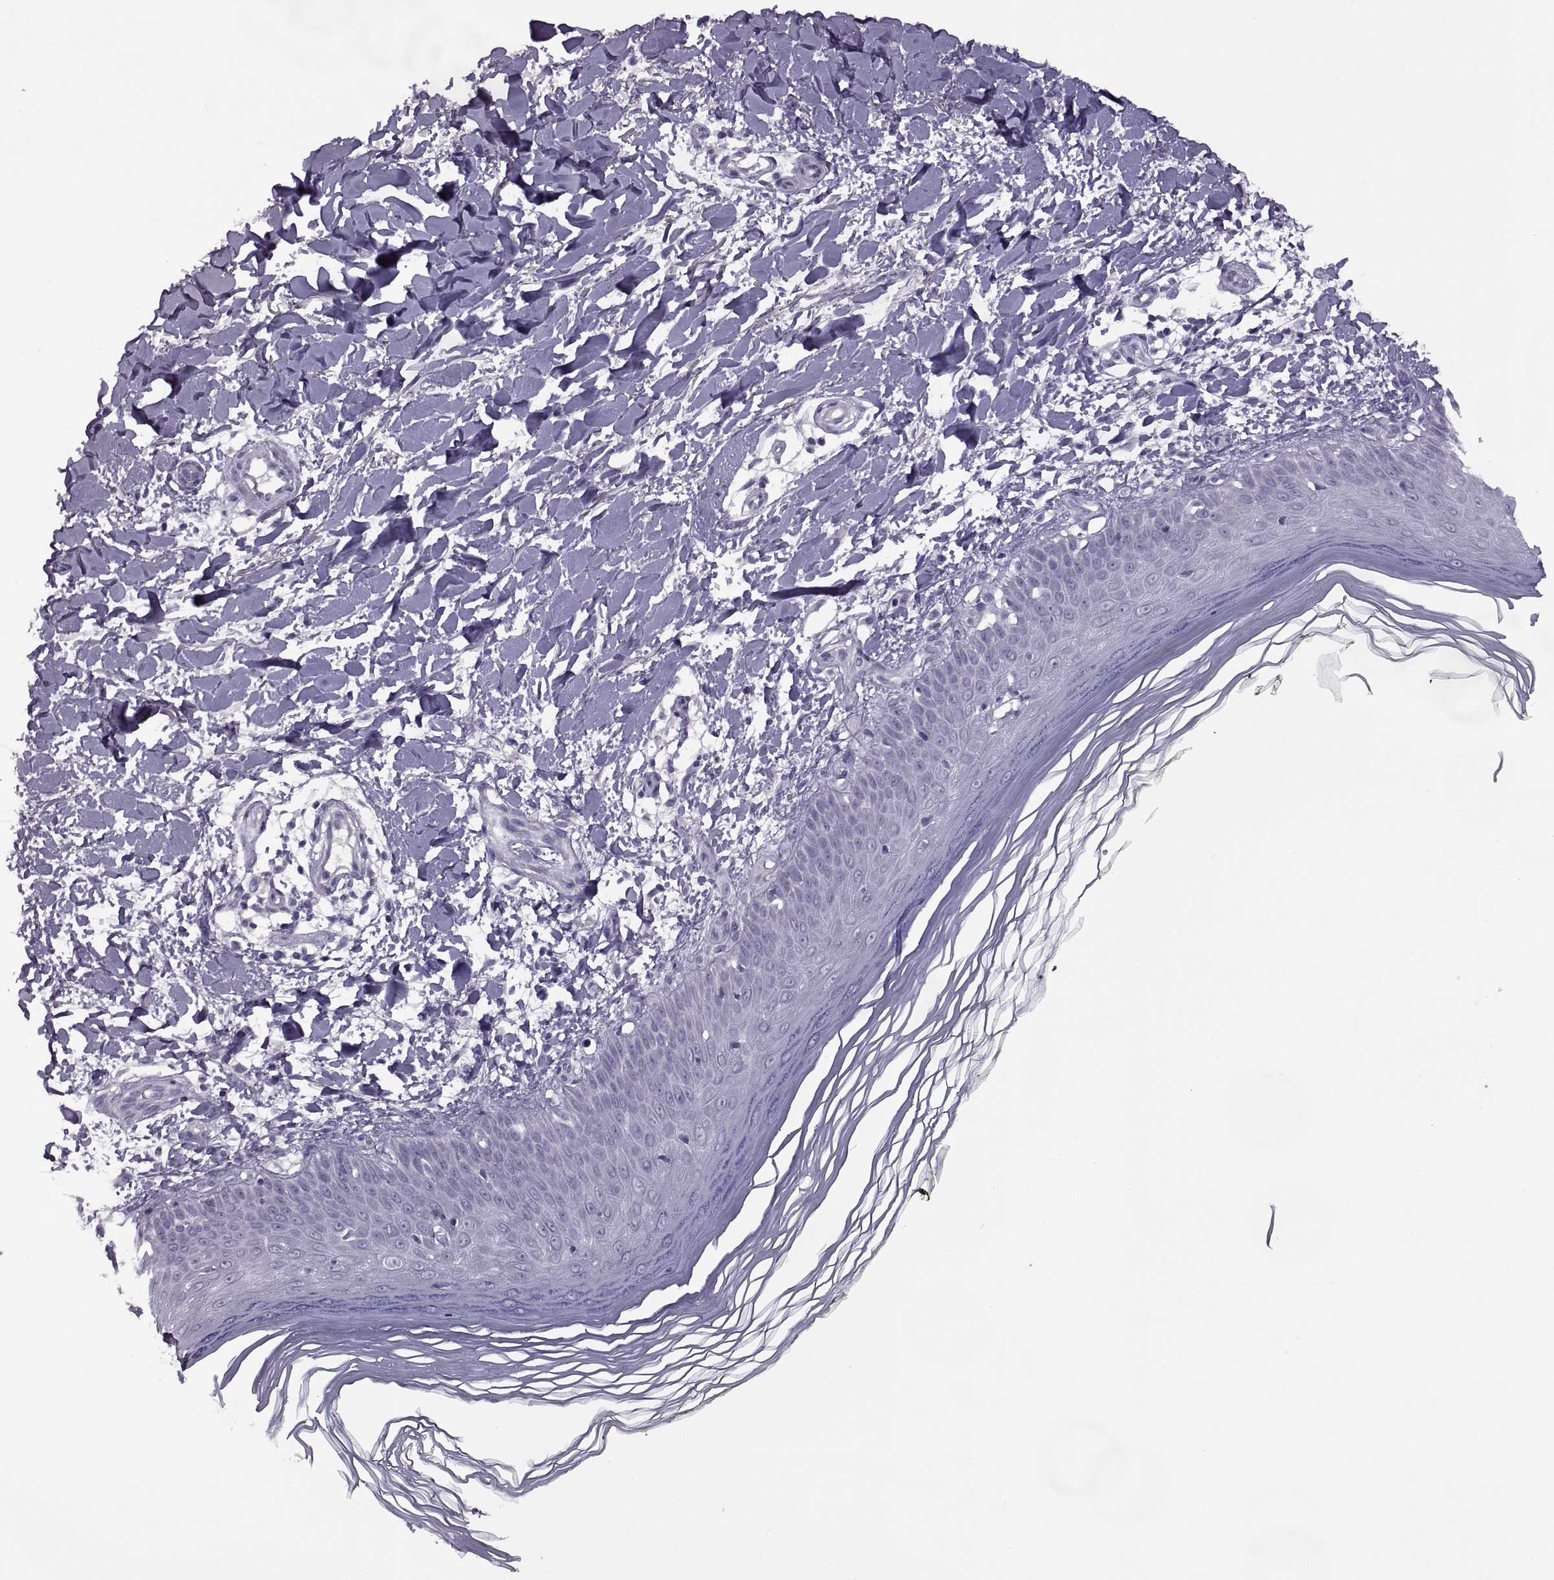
{"staining": {"intensity": "negative", "quantity": "none", "location": "none"}, "tissue": "skin", "cell_type": "Fibroblasts", "image_type": "normal", "snomed": [{"axis": "morphology", "description": "Normal tissue, NOS"}, {"axis": "topography", "description": "Skin"}], "caption": "IHC of unremarkable skin exhibits no positivity in fibroblasts. Brightfield microscopy of immunohistochemistry (IHC) stained with DAB (3,3'-diaminobenzidine) (brown) and hematoxylin (blue), captured at high magnification.", "gene": "RSPH6A", "patient": {"sex": "female", "age": 62}}